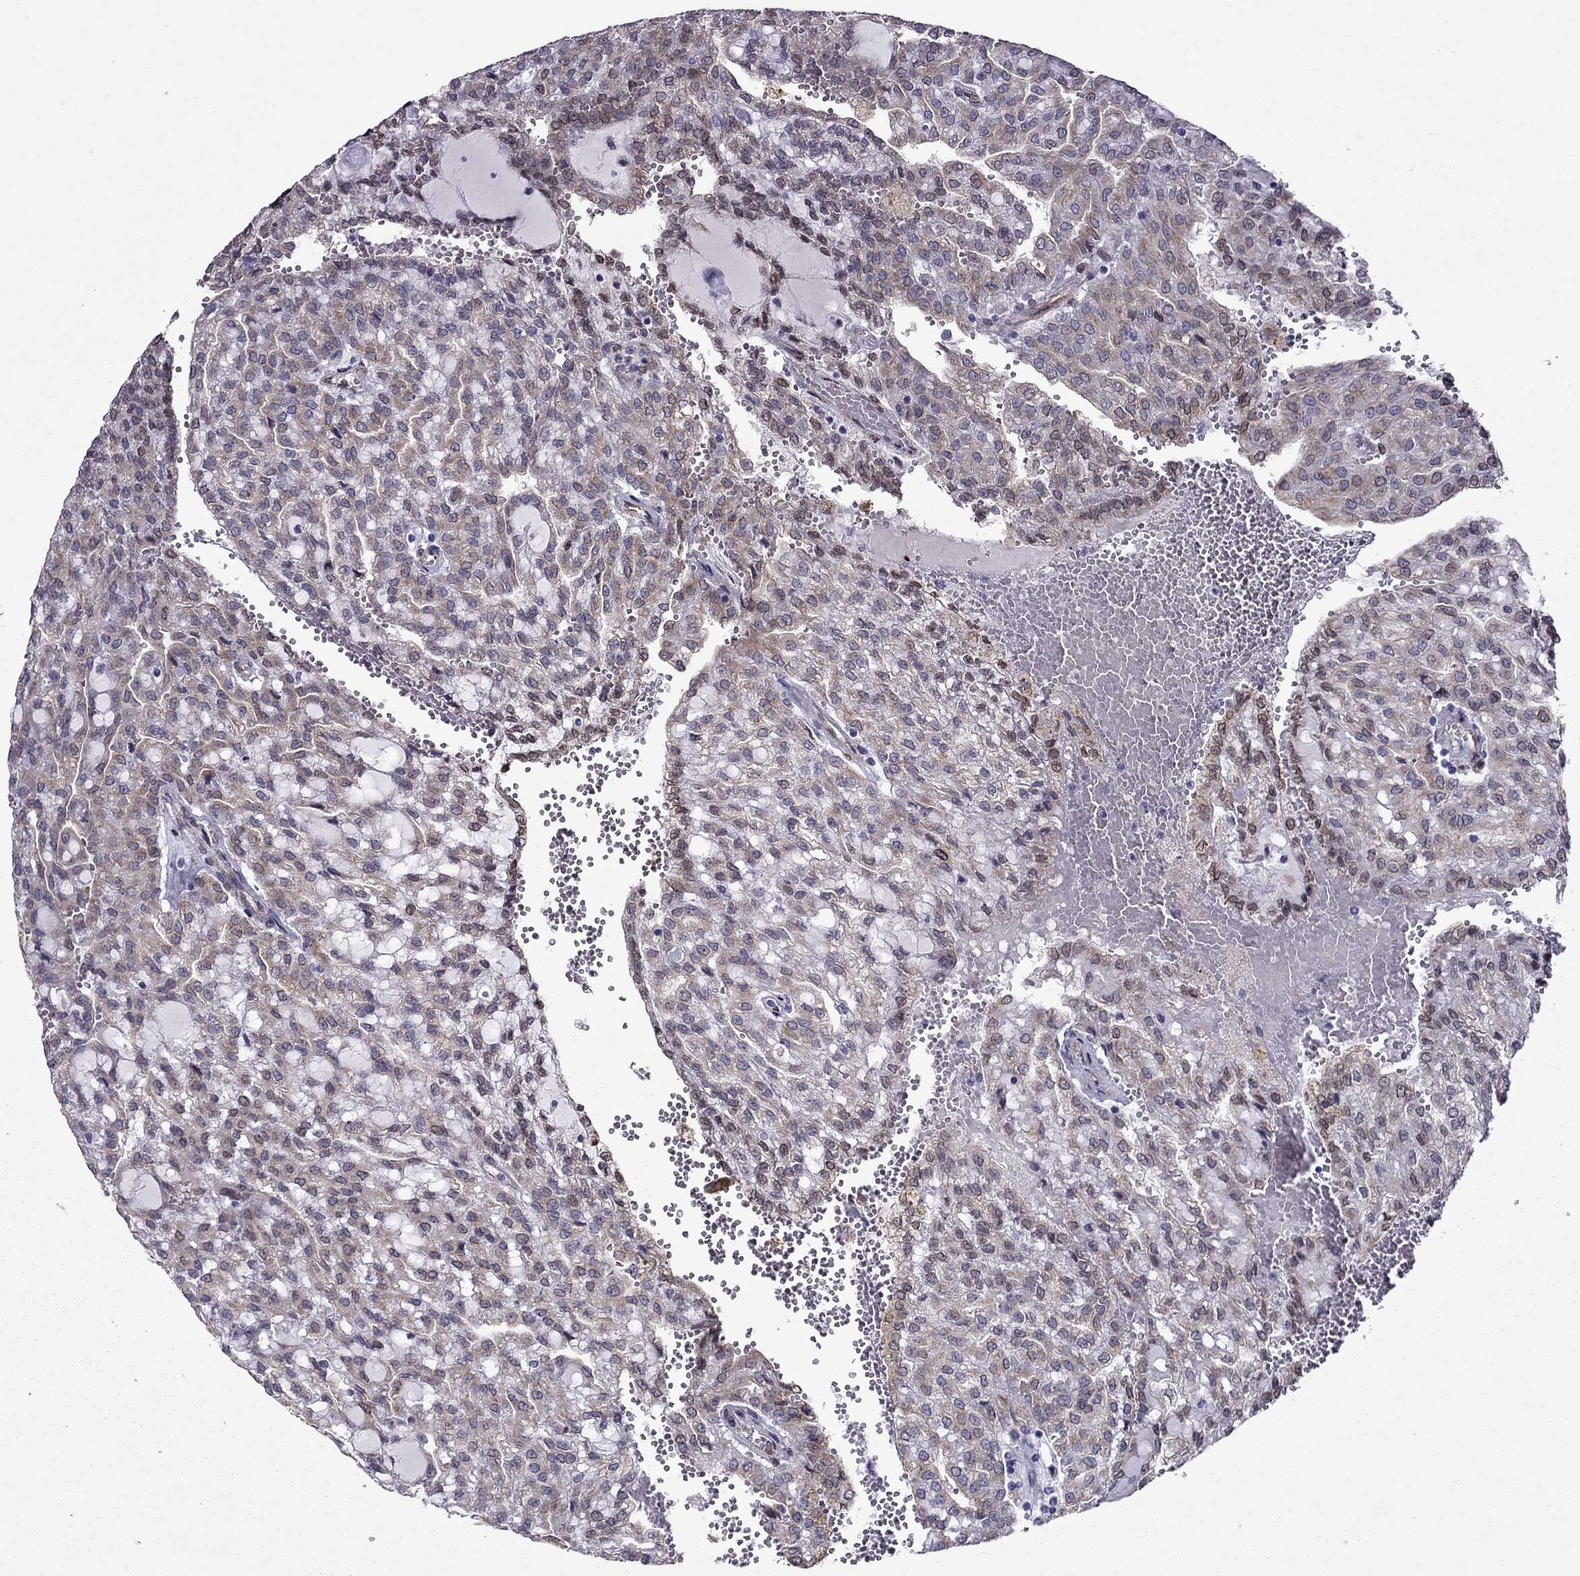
{"staining": {"intensity": "weak", "quantity": "25%-75%", "location": "cytoplasmic/membranous"}, "tissue": "renal cancer", "cell_type": "Tumor cells", "image_type": "cancer", "snomed": [{"axis": "morphology", "description": "Adenocarcinoma, NOS"}, {"axis": "topography", "description": "Kidney"}], "caption": "Weak cytoplasmic/membranous positivity for a protein is seen in approximately 25%-75% of tumor cells of renal cancer using immunohistochemistry.", "gene": "IKBIP", "patient": {"sex": "male", "age": 63}}